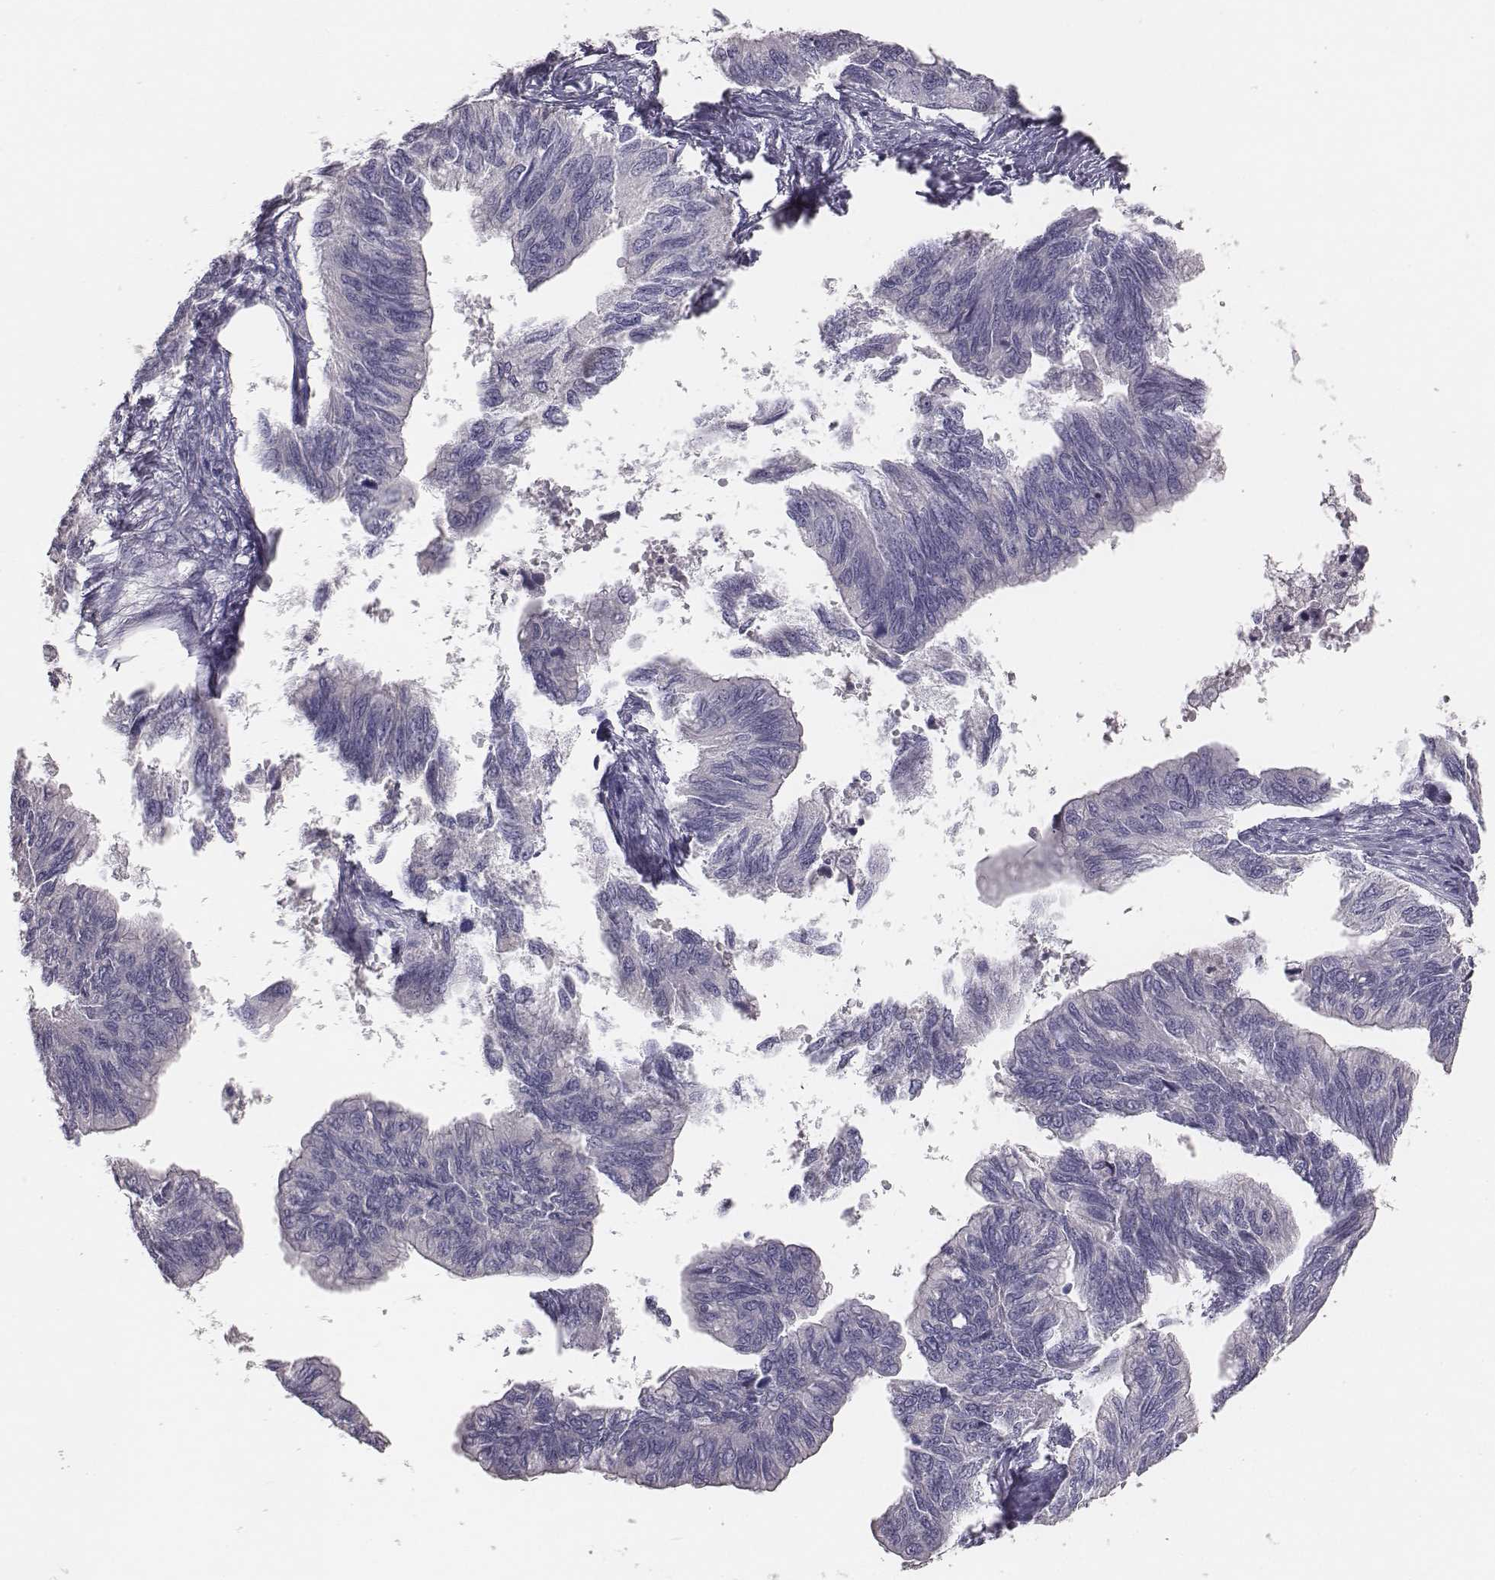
{"staining": {"intensity": "negative", "quantity": "none", "location": "none"}, "tissue": "ovarian cancer", "cell_type": "Tumor cells", "image_type": "cancer", "snomed": [{"axis": "morphology", "description": "Cystadenocarcinoma, mucinous, NOS"}, {"axis": "topography", "description": "Ovary"}], "caption": "Histopathology image shows no protein positivity in tumor cells of mucinous cystadenocarcinoma (ovarian) tissue.", "gene": "MYH6", "patient": {"sex": "female", "age": 76}}